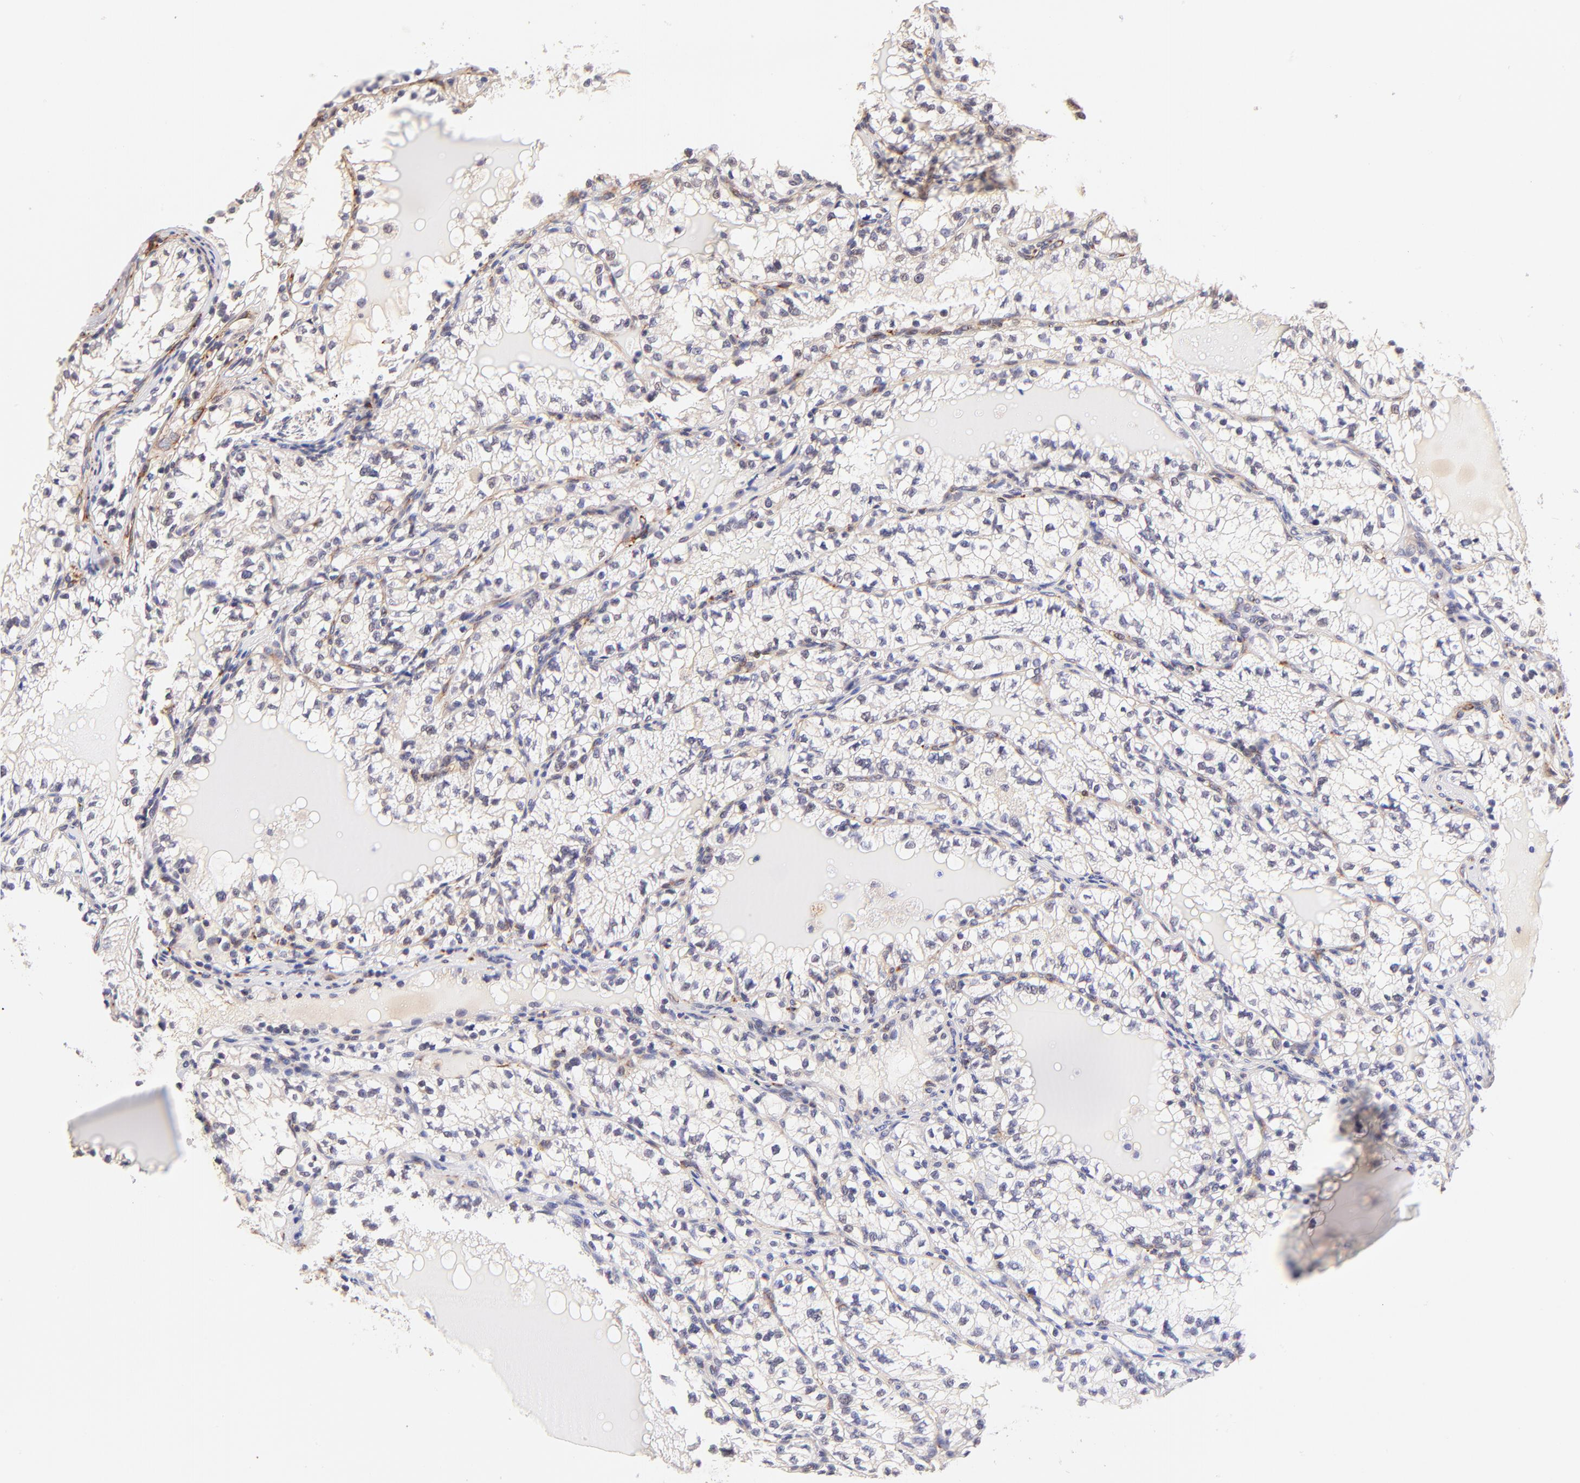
{"staining": {"intensity": "negative", "quantity": "none", "location": "none"}, "tissue": "renal cancer", "cell_type": "Tumor cells", "image_type": "cancer", "snomed": [{"axis": "morphology", "description": "Adenocarcinoma, NOS"}, {"axis": "topography", "description": "Kidney"}], "caption": "Immunohistochemical staining of human renal cancer demonstrates no significant staining in tumor cells.", "gene": "SPARC", "patient": {"sex": "male", "age": 61}}